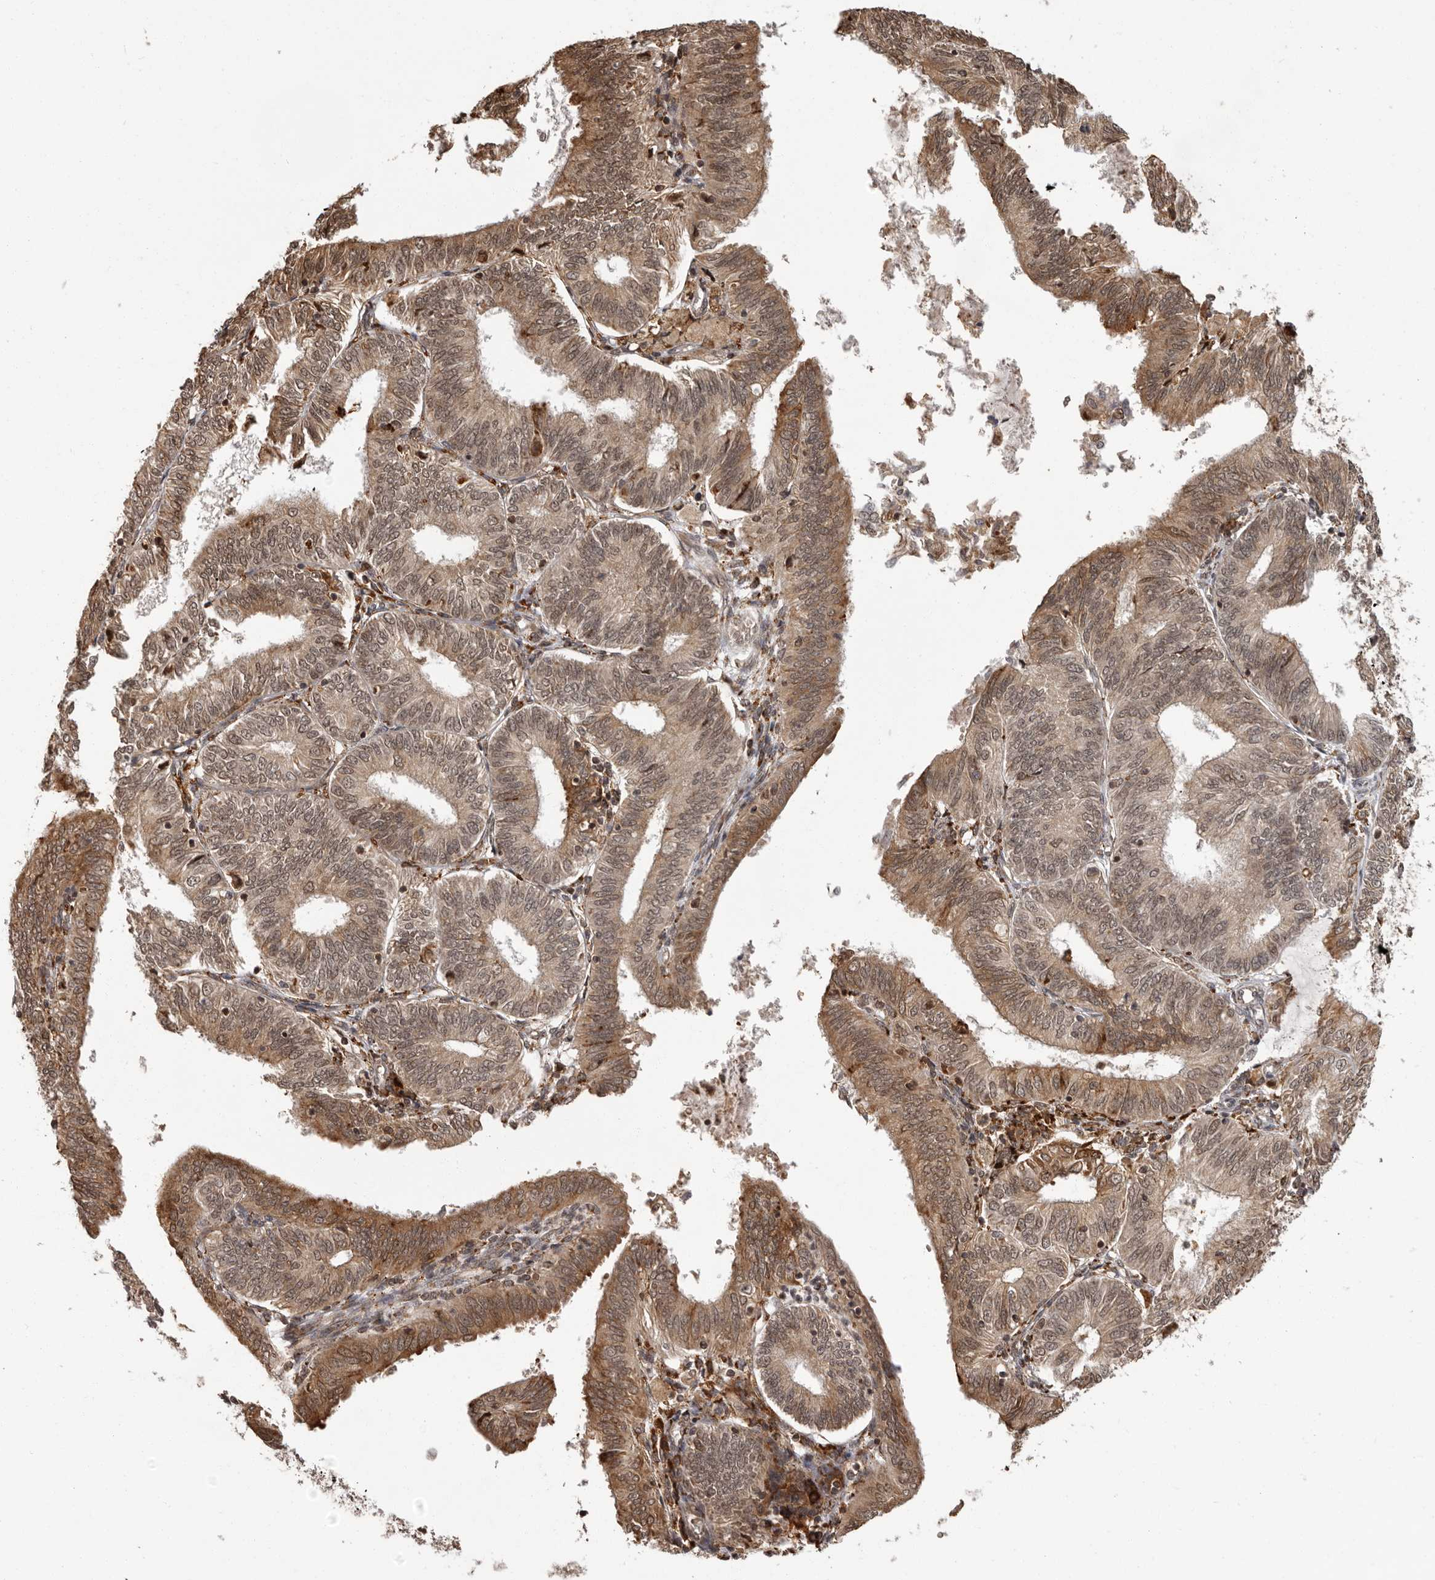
{"staining": {"intensity": "moderate", "quantity": ">75%", "location": "cytoplasmic/membranous,nuclear"}, "tissue": "endometrial cancer", "cell_type": "Tumor cells", "image_type": "cancer", "snomed": [{"axis": "morphology", "description": "Adenocarcinoma, NOS"}, {"axis": "topography", "description": "Endometrium"}], "caption": "Protein staining reveals moderate cytoplasmic/membranous and nuclear positivity in about >75% of tumor cells in endometrial cancer. (Stains: DAB (3,3'-diaminobenzidine) in brown, nuclei in blue, Microscopy: brightfield microscopy at high magnification).", "gene": "IL32", "patient": {"sex": "female", "age": 51}}